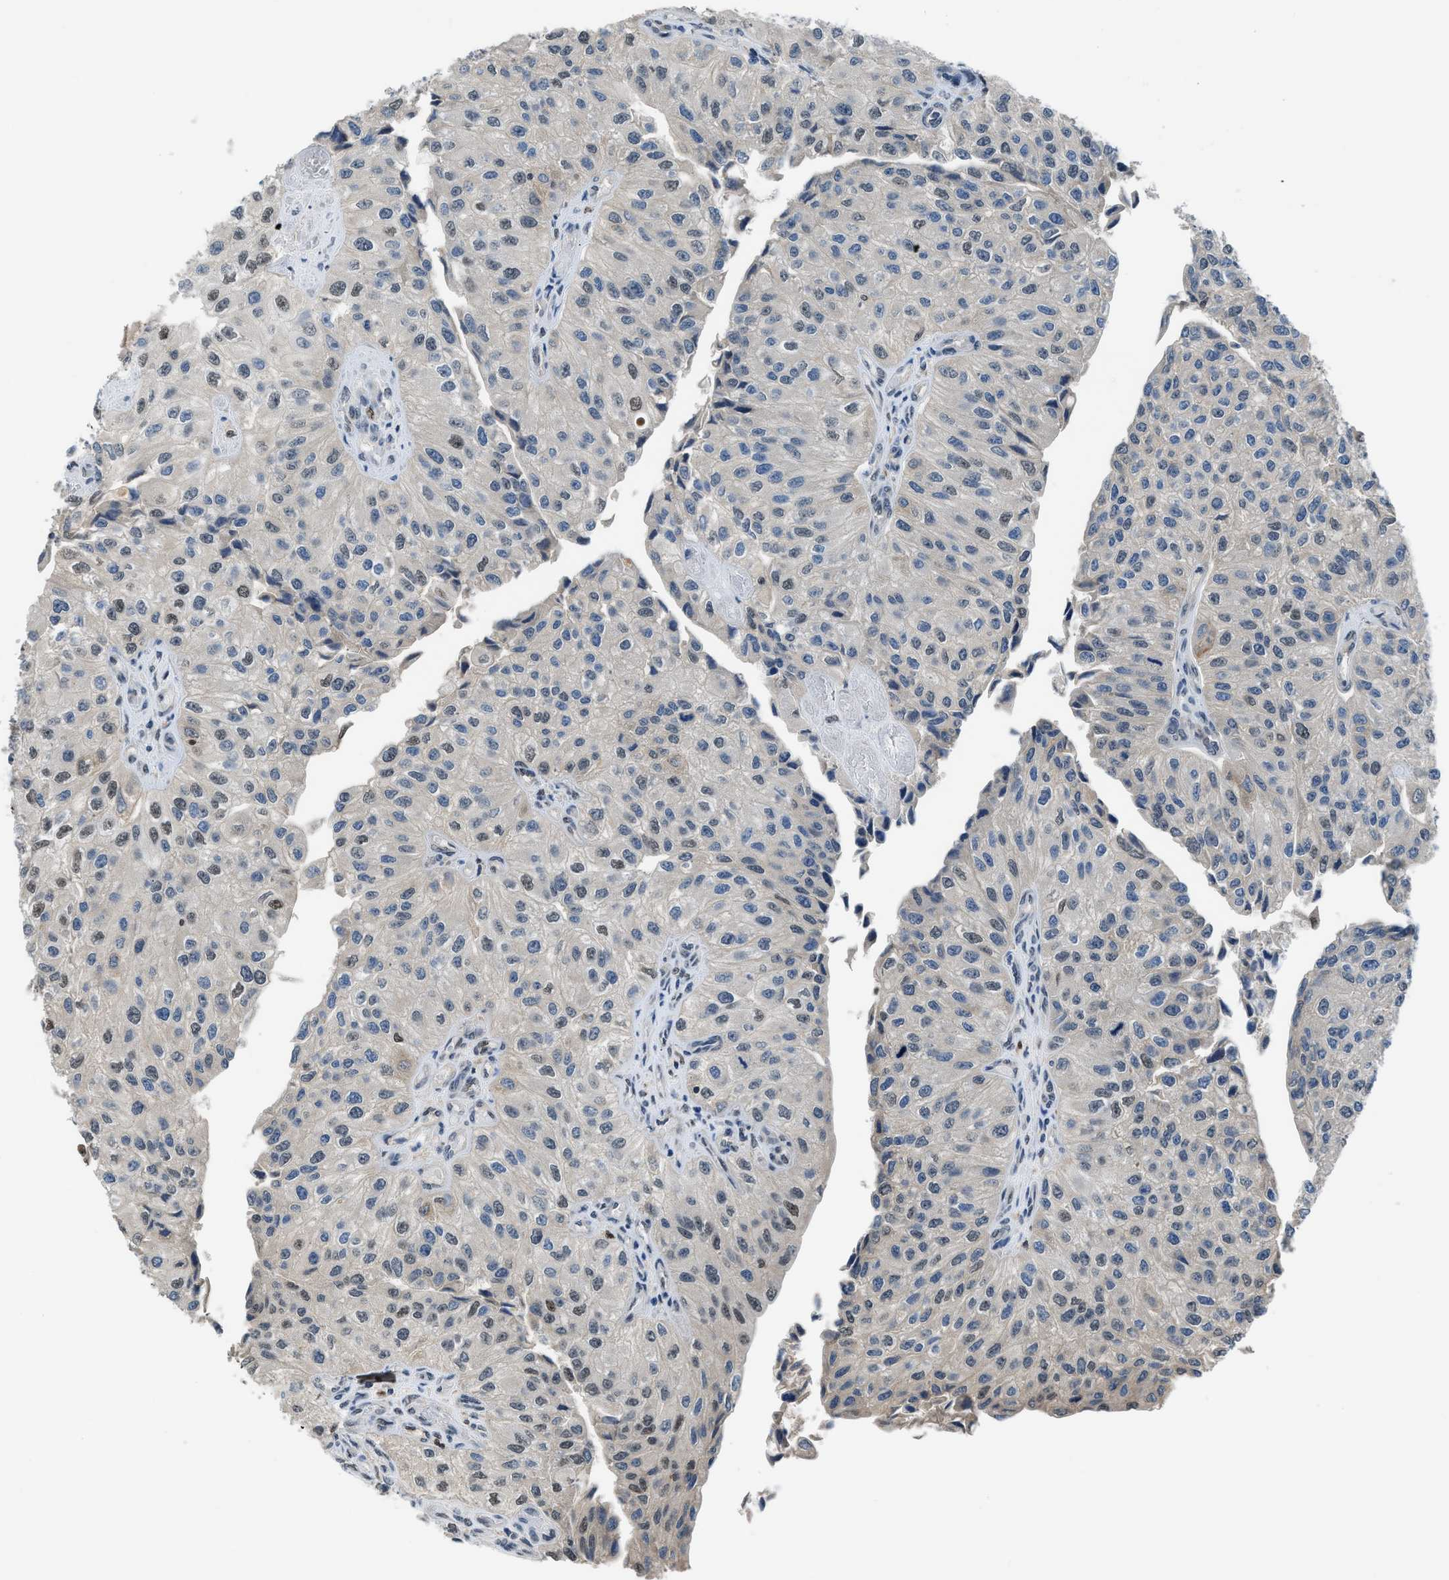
{"staining": {"intensity": "negative", "quantity": "none", "location": "none"}, "tissue": "urothelial cancer", "cell_type": "Tumor cells", "image_type": "cancer", "snomed": [{"axis": "morphology", "description": "Urothelial carcinoma, High grade"}, {"axis": "topography", "description": "Kidney"}, {"axis": "topography", "description": "Urinary bladder"}], "caption": "Immunohistochemistry (IHC) photomicrograph of neoplastic tissue: urothelial carcinoma (high-grade) stained with DAB displays no significant protein expression in tumor cells.", "gene": "ALX1", "patient": {"sex": "male", "age": 77}}